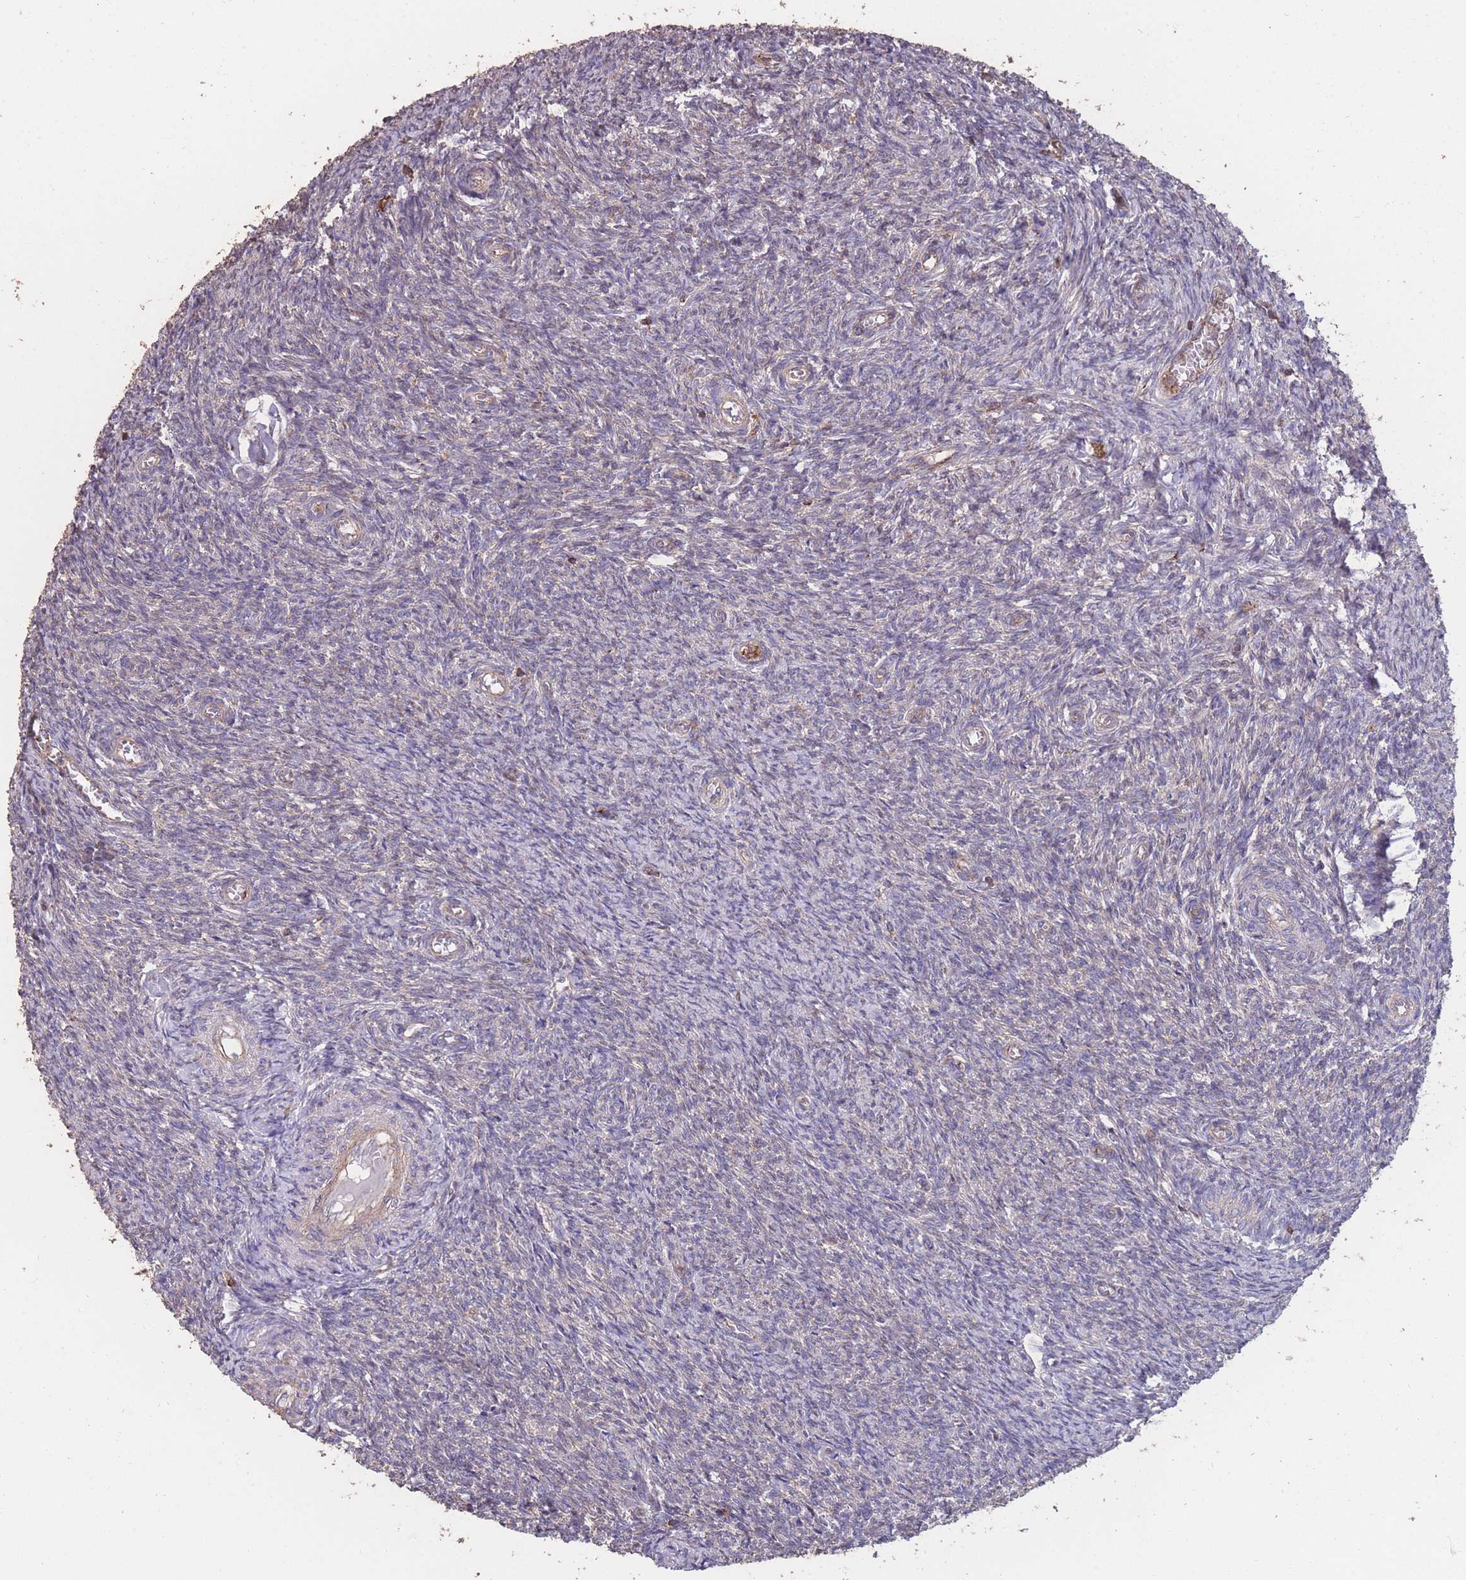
{"staining": {"intensity": "negative", "quantity": "none", "location": "none"}, "tissue": "ovary", "cell_type": "Ovarian stroma cells", "image_type": "normal", "snomed": [{"axis": "morphology", "description": "Normal tissue, NOS"}, {"axis": "topography", "description": "Ovary"}], "caption": "Immunohistochemistry micrograph of benign human ovary stained for a protein (brown), which exhibits no positivity in ovarian stroma cells.", "gene": "NUDT21", "patient": {"sex": "female", "age": 44}}